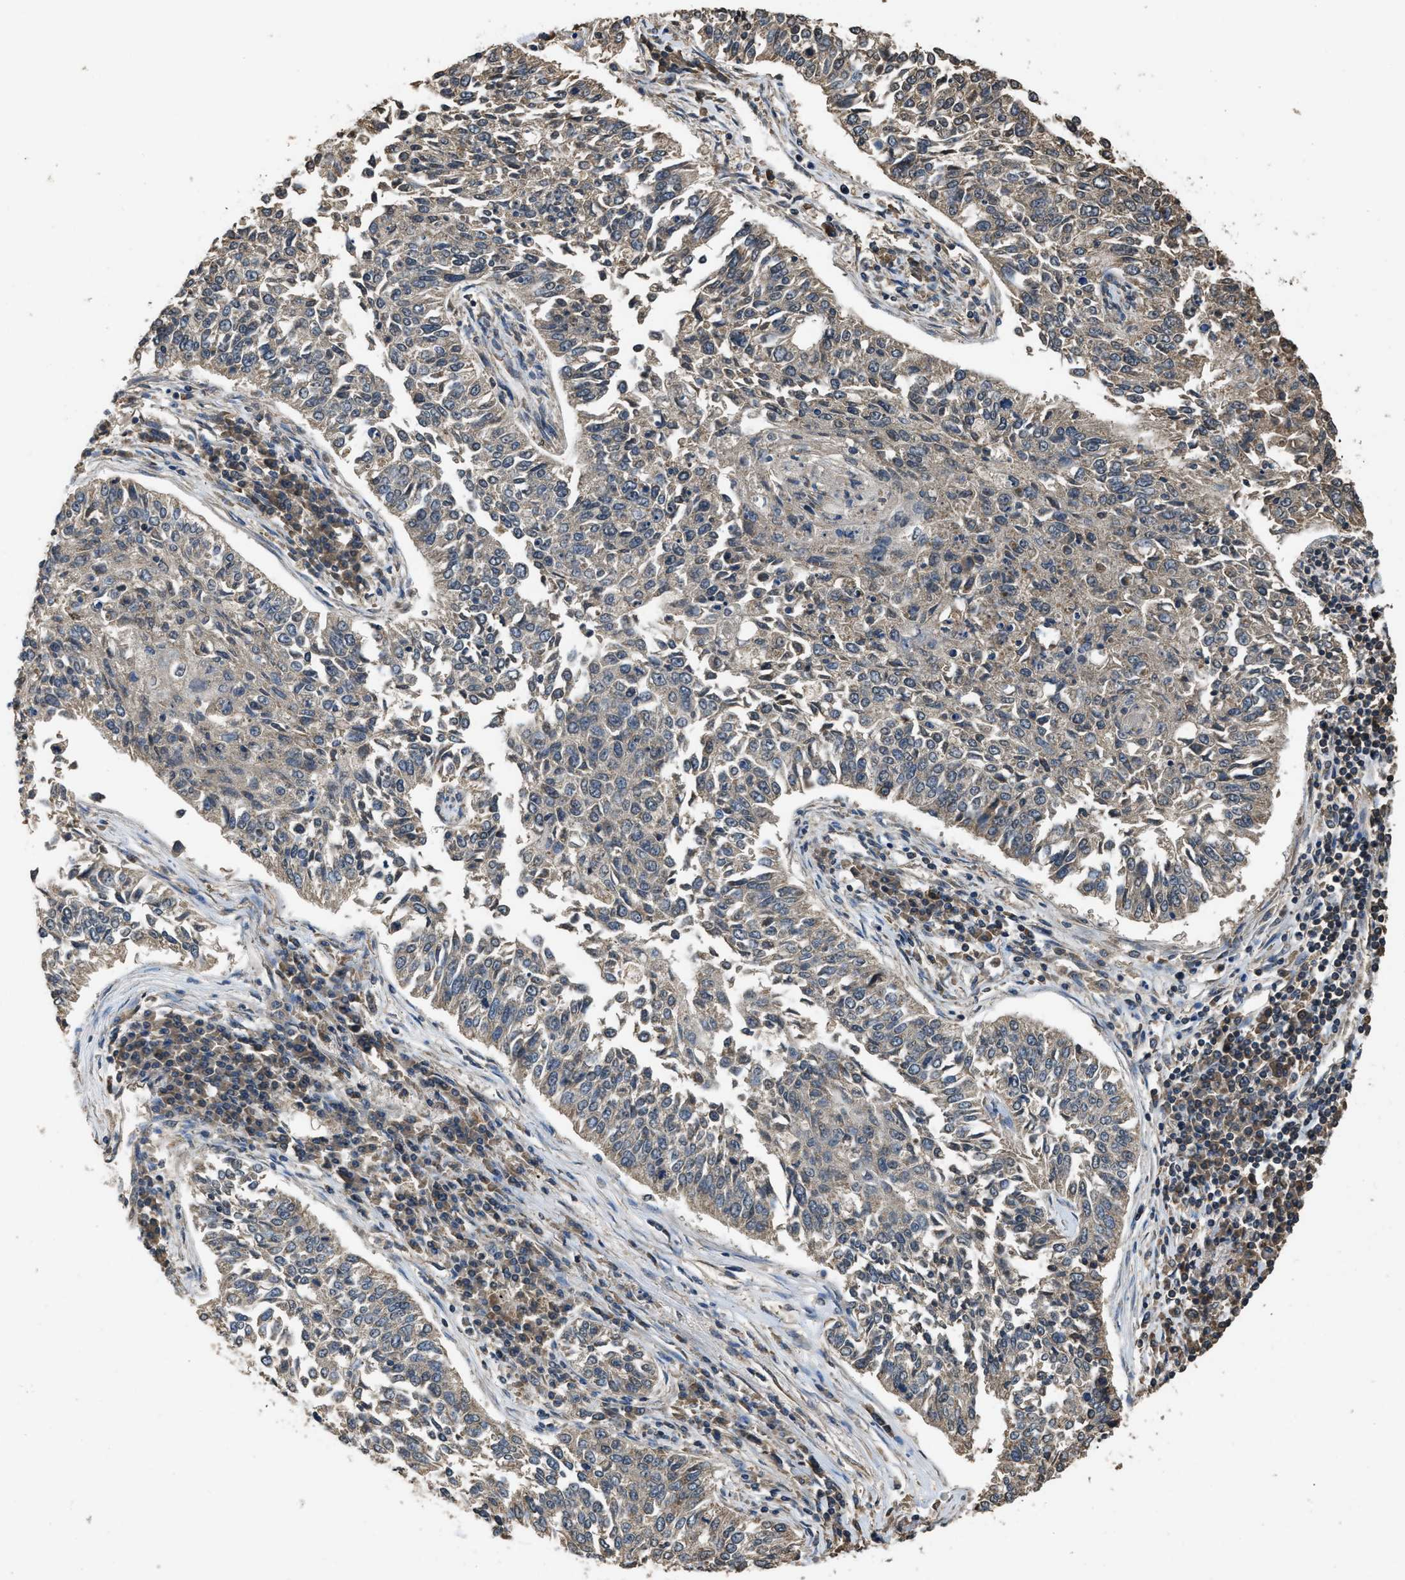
{"staining": {"intensity": "weak", "quantity": "<25%", "location": "cytoplasmic/membranous"}, "tissue": "lung cancer", "cell_type": "Tumor cells", "image_type": "cancer", "snomed": [{"axis": "morphology", "description": "Normal tissue, NOS"}, {"axis": "morphology", "description": "Squamous cell carcinoma, NOS"}, {"axis": "topography", "description": "Cartilage tissue"}, {"axis": "topography", "description": "Bronchus"}, {"axis": "topography", "description": "Lung"}], "caption": "DAB (3,3'-diaminobenzidine) immunohistochemical staining of squamous cell carcinoma (lung) reveals no significant expression in tumor cells.", "gene": "DENND6B", "patient": {"sex": "female", "age": 49}}